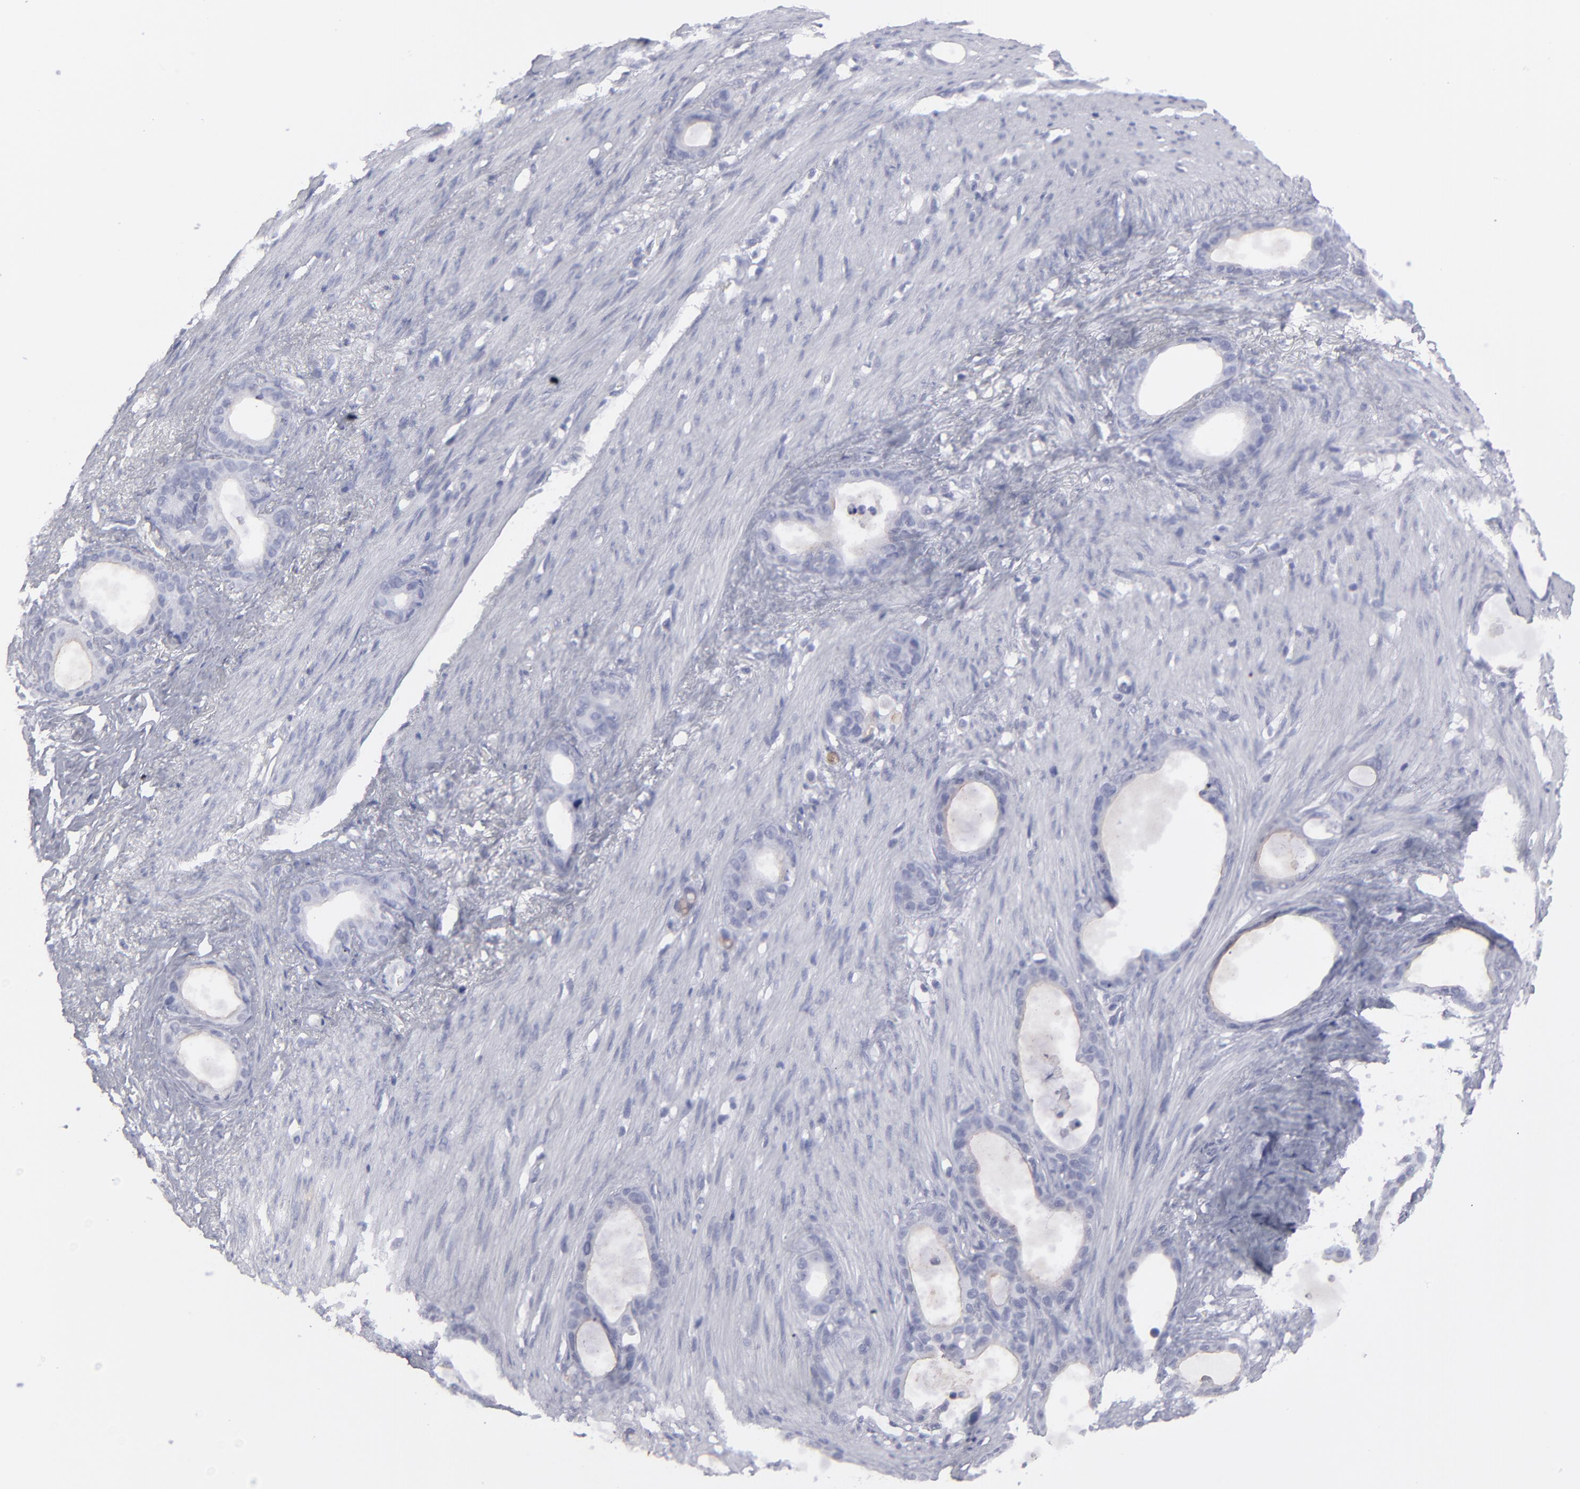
{"staining": {"intensity": "negative", "quantity": "none", "location": "none"}, "tissue": "stomach cancer", "cell_type": "Tumor cells", "image_type": "cancer", "snomed": [{"axis": "morphology", "description": "Adenocarcinoma, NOS"}, {"axis": "topography", "description": "Stomach"}], "caption": "DAB (3,3'-diaminobenzidine) immunohistochemical staining of adenocarcinoma (stomach) demonstrates no significant positivity in tumor cells.", "gene": "ALDOB", "patient": {"sex": "female", "age": 75}}